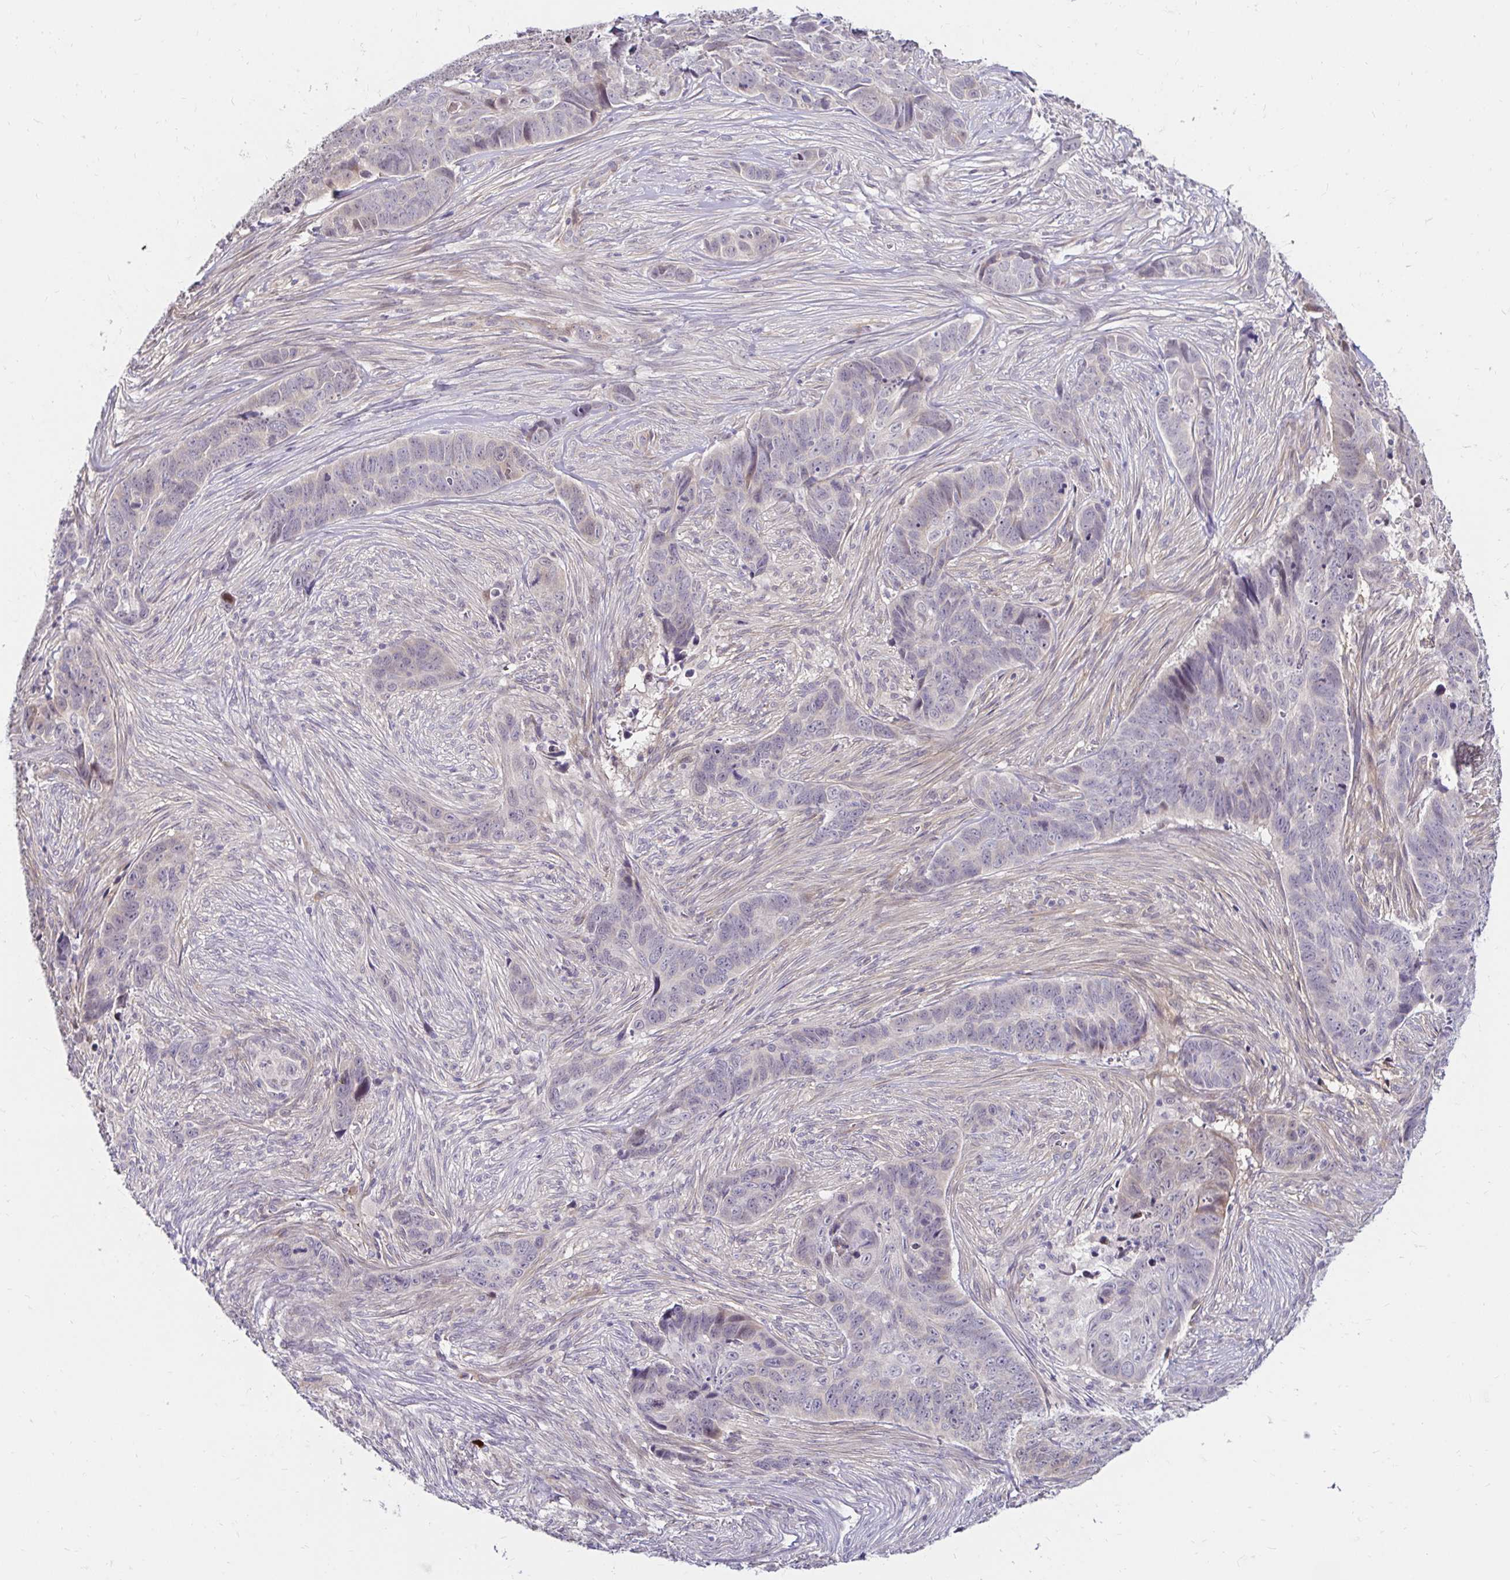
{"staining": {"intensity": "negative", "quantity": "none", "location": "none"}, "tissue": "skin cancer", "cell_type": "Tumor cells", "image_type": "cancer", "snomed": [{"axis": "morphology", "description": "Basal cell carcinoma"}, {"axis": "topography", "description": "Skin"}], "caption": "A photomicrograph of skin cancer stained for a protein displays no brown staining in tumor cells.", "gene": "GUCY1A1", "patient": {"sex": "female", "age": 82}}